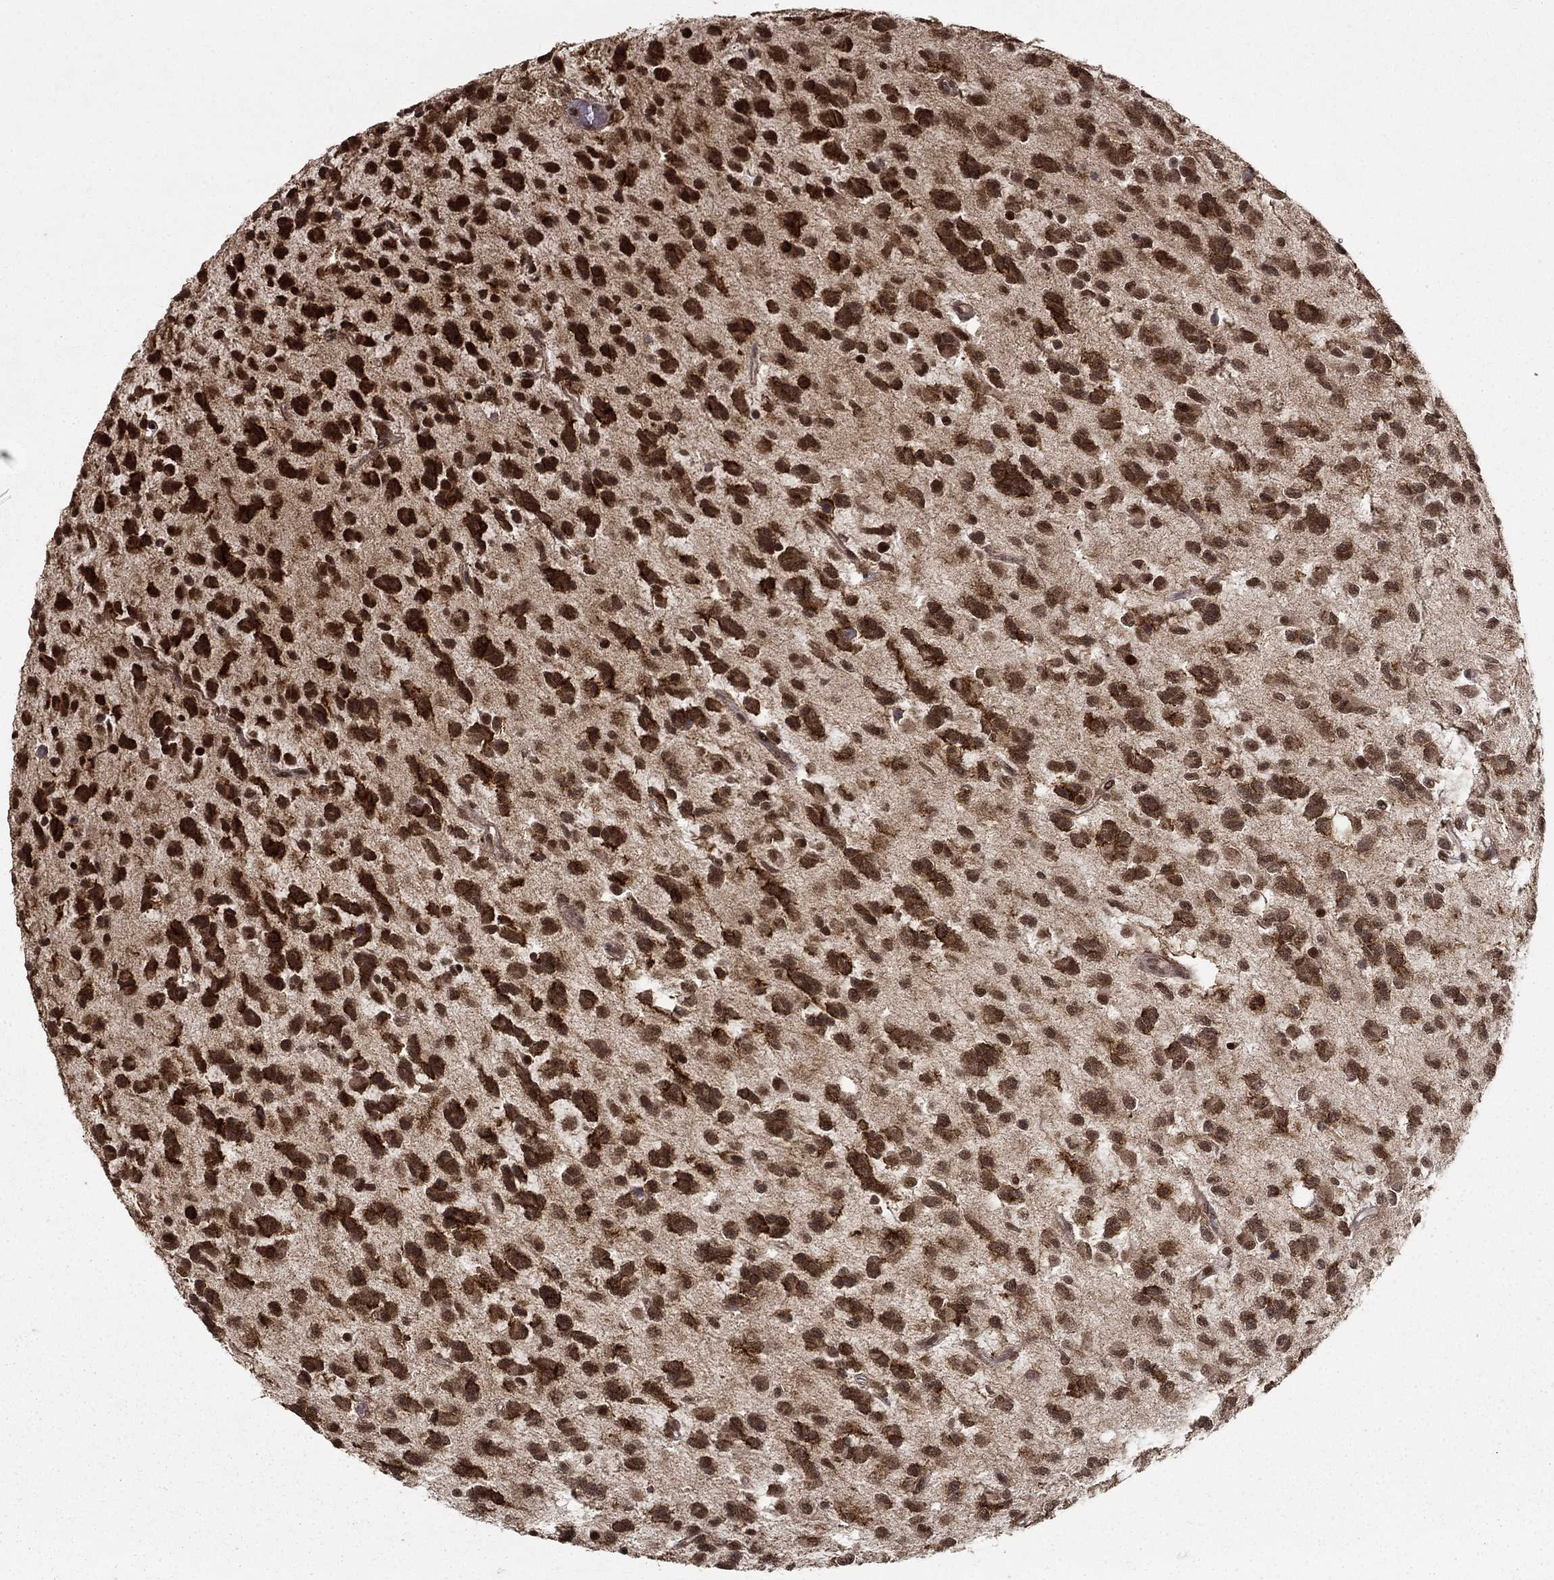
{"staining": {"intensity": "strong", "quantity": ">75%", "location": "nuclear"}, "tissue": "glioma", "cell_type": "Tumor cells", "image_type": "cancer", "snomed": [{"axis": "morphology", "description": "Glioma, malignant, Low grade"}, {"axis": "topography", "description": "Brain"}], "caption": "The image reveals a brown stain indicating the presence of a protein in the nuclear of tumor cells in glioma. The staining was performed using DAB (3,3'-diaminobenzidine), with brown indicating positive protein expression. Nuclei are stained blue with hematoxylin.", "gene": "CDCA7L", "patient": {"sex": "female", "age": 45}}